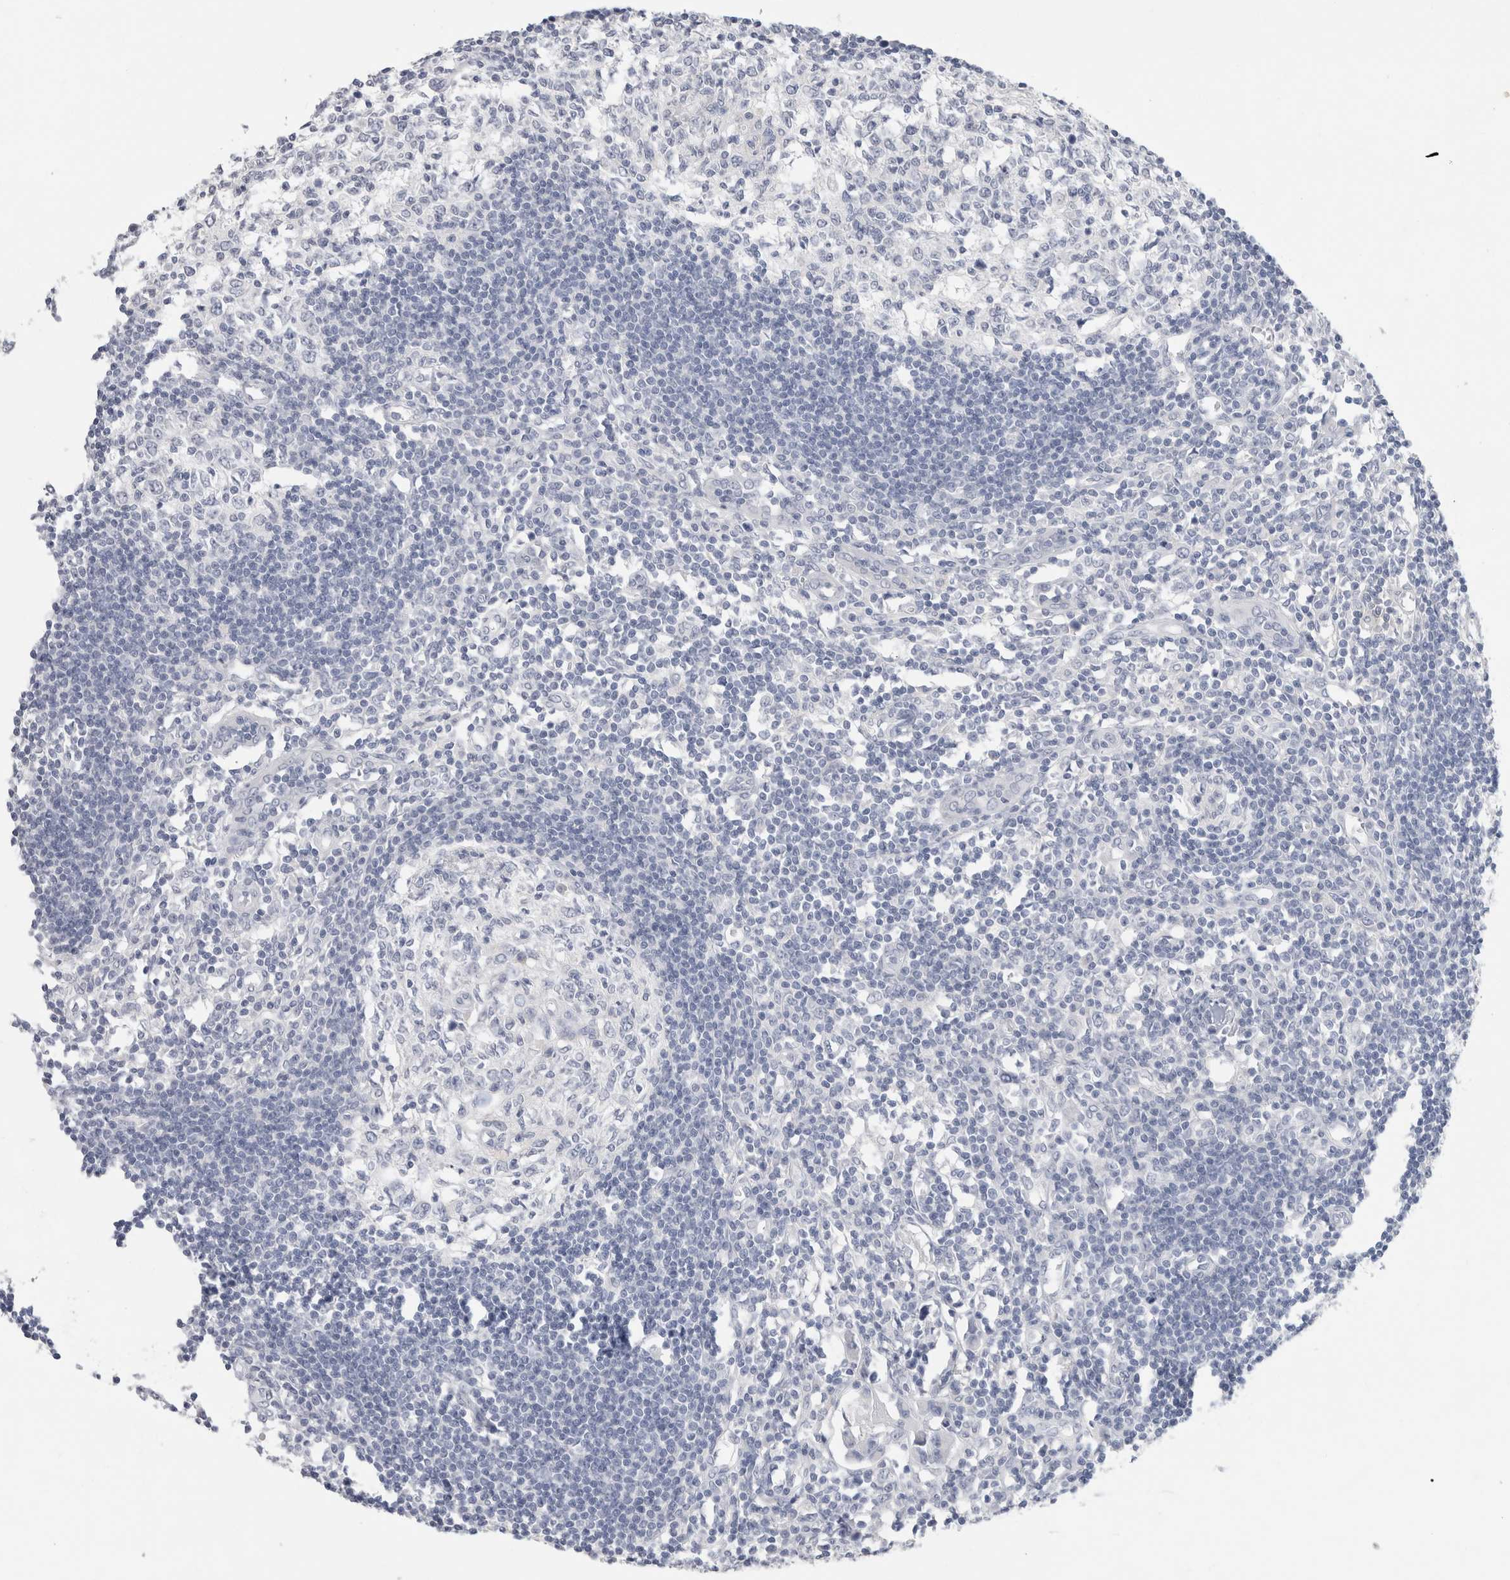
{"staining": {"intensity": "negative", "quantity": "none", "location": "none"}, "tissue": "lymph node", "cell_type": "Germinal center cells", "image_type": "normal", "snomed": [{"axis": "morphology", "description": "Normal tissue, NOS"}, {"axis": "morphology", "description": "Malignant melanoma, Metastatic site"}, {"axis": "topography", "description": "Lymph node"}], "caption": "The immunohistochemistry (IHC) histopathology image has no significant expression in germinal center cells of lymph node.", "gene": "BCAN", "patient": {"sex": "male", "age": 41}}